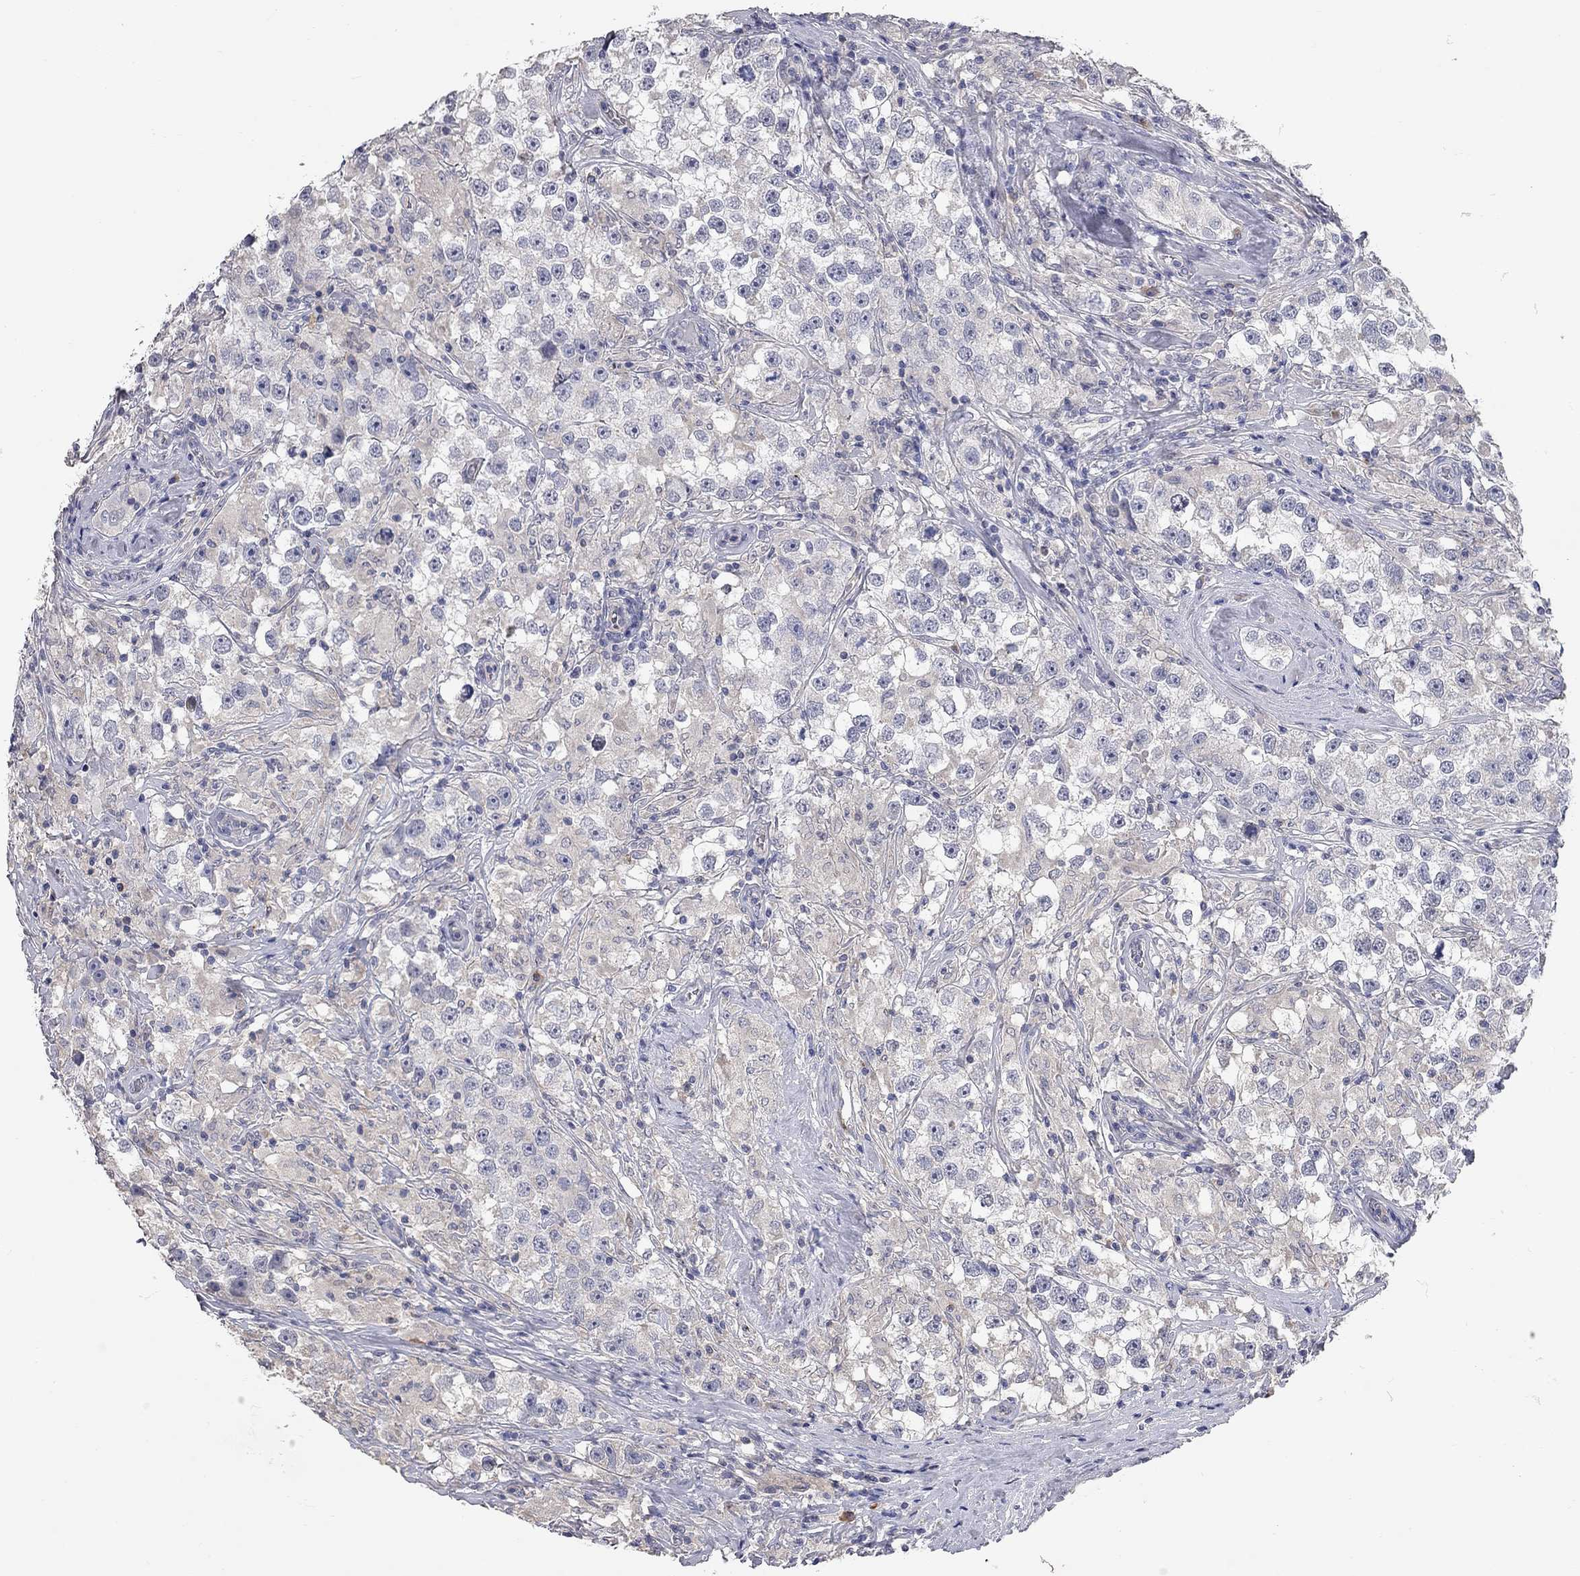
{"staining": {"intensity": "negative", "quantity": "none", "location": "none"}, "tissue": "testis cancer", "cell_type": "Tumor cells", "image_type": "cancer", "snomed": [{"axis": "morphology", "description": "Seminoma, NOS"}, {"axis": "topography", "description": "Testis"}], "caption": "IHC of testis cancer displays no staining in tumor cells. (DAB immunohistochemistry (IHC), high magnification).", "gene": "XAGE2", "patient": {"sex": "male", "age": 46}}